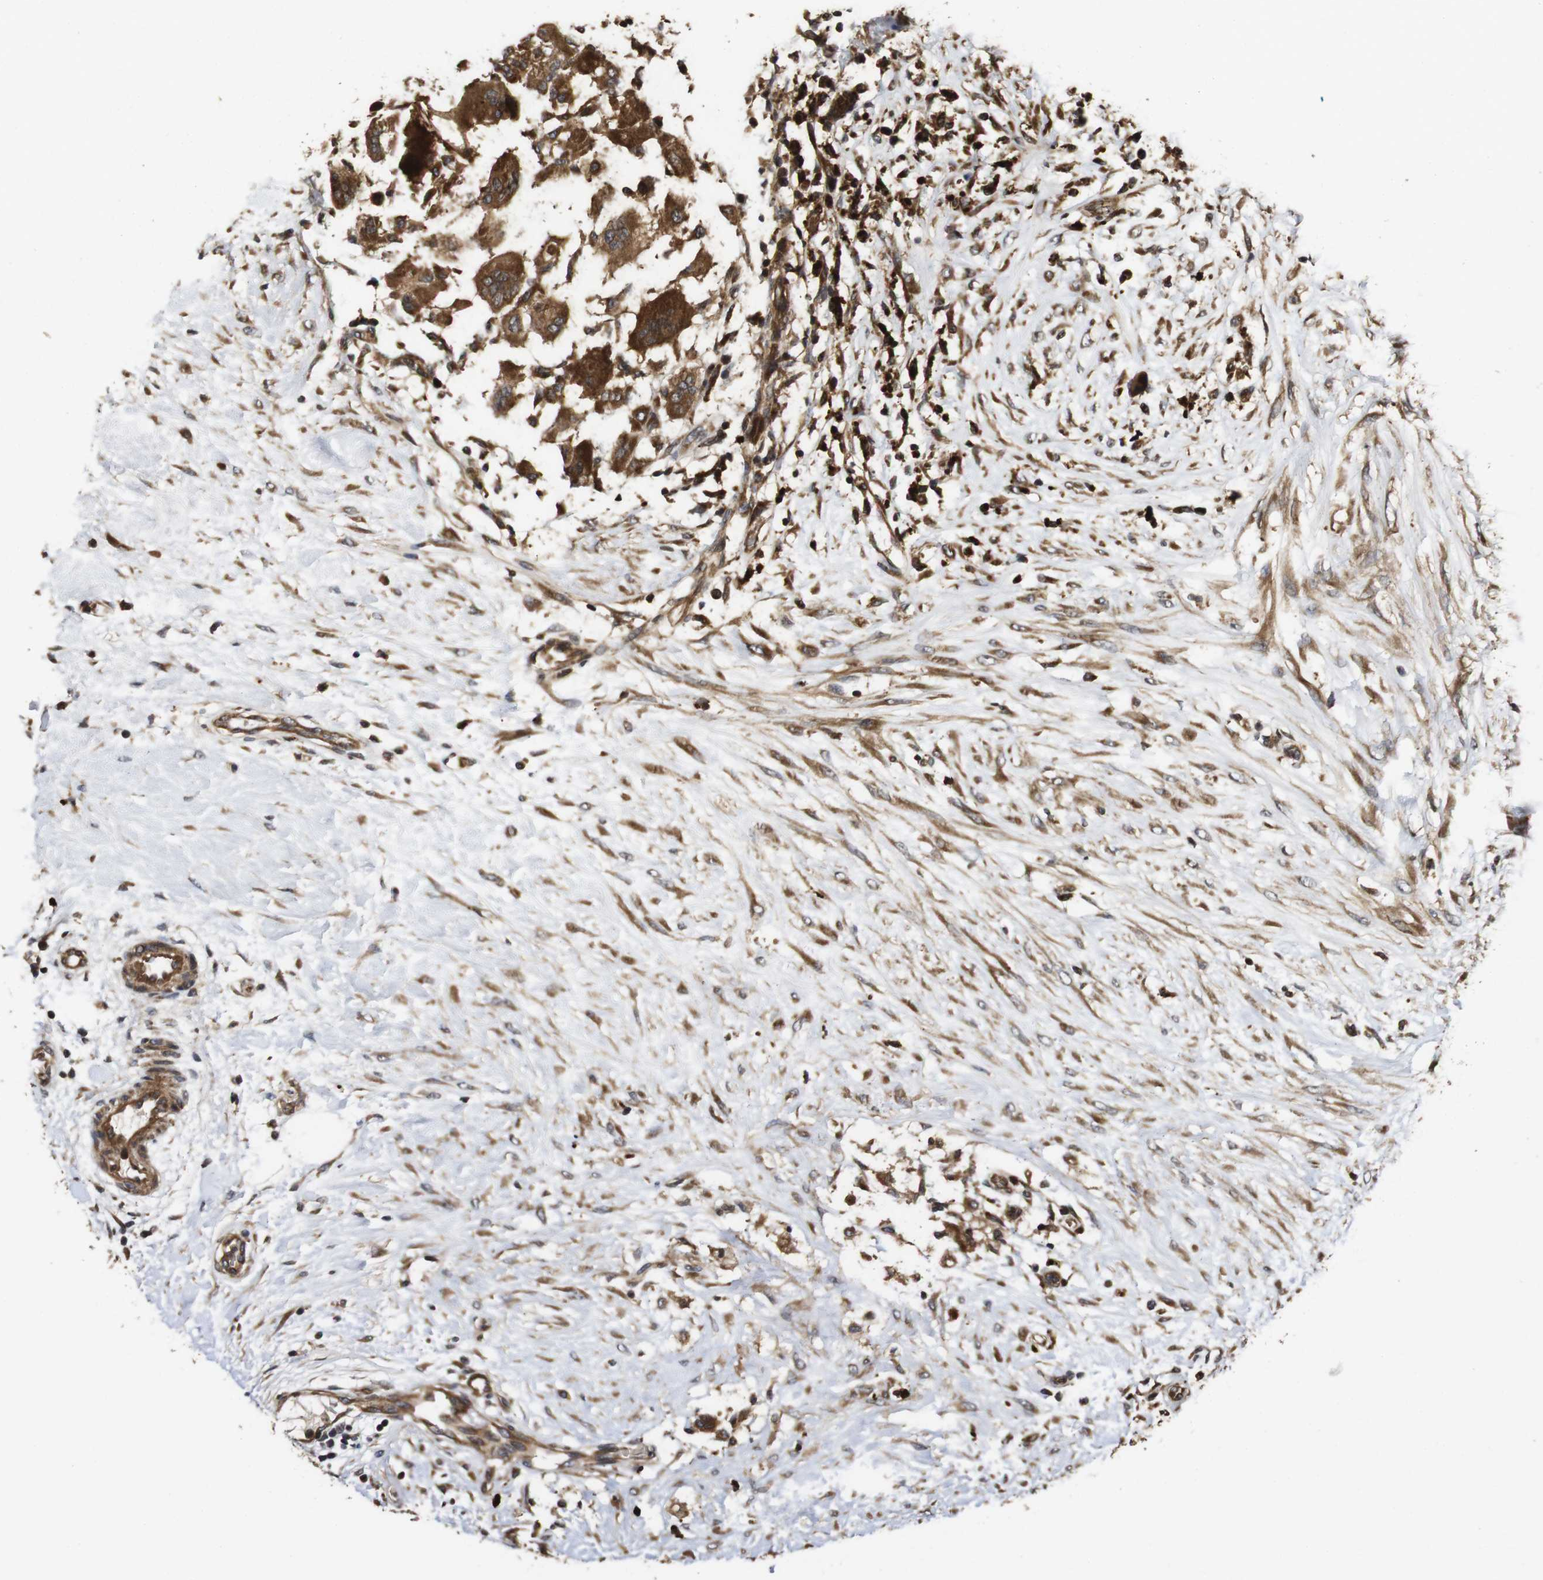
{"staining": {"intensity": "strong", "quantity": ">75%", "location": "cytoplasmic/membranous"}, "tissue": "breast cancer", "cell_type": "Tumor cells", "image_type": "cancer", "snomed": [{"axis": "morphology", "description": "Duct carcinoma"}, {"axis": "topography", "description": "Breast"}], "caption": "This image reveals immunohistochemistry (IHC) staining of breast cancer, with high strong cytoplasmic/membranous positivity in approximately >75% of tumor cells.", "gene": "PTPN14", "patient": {"sex": "female", "age": 40}}